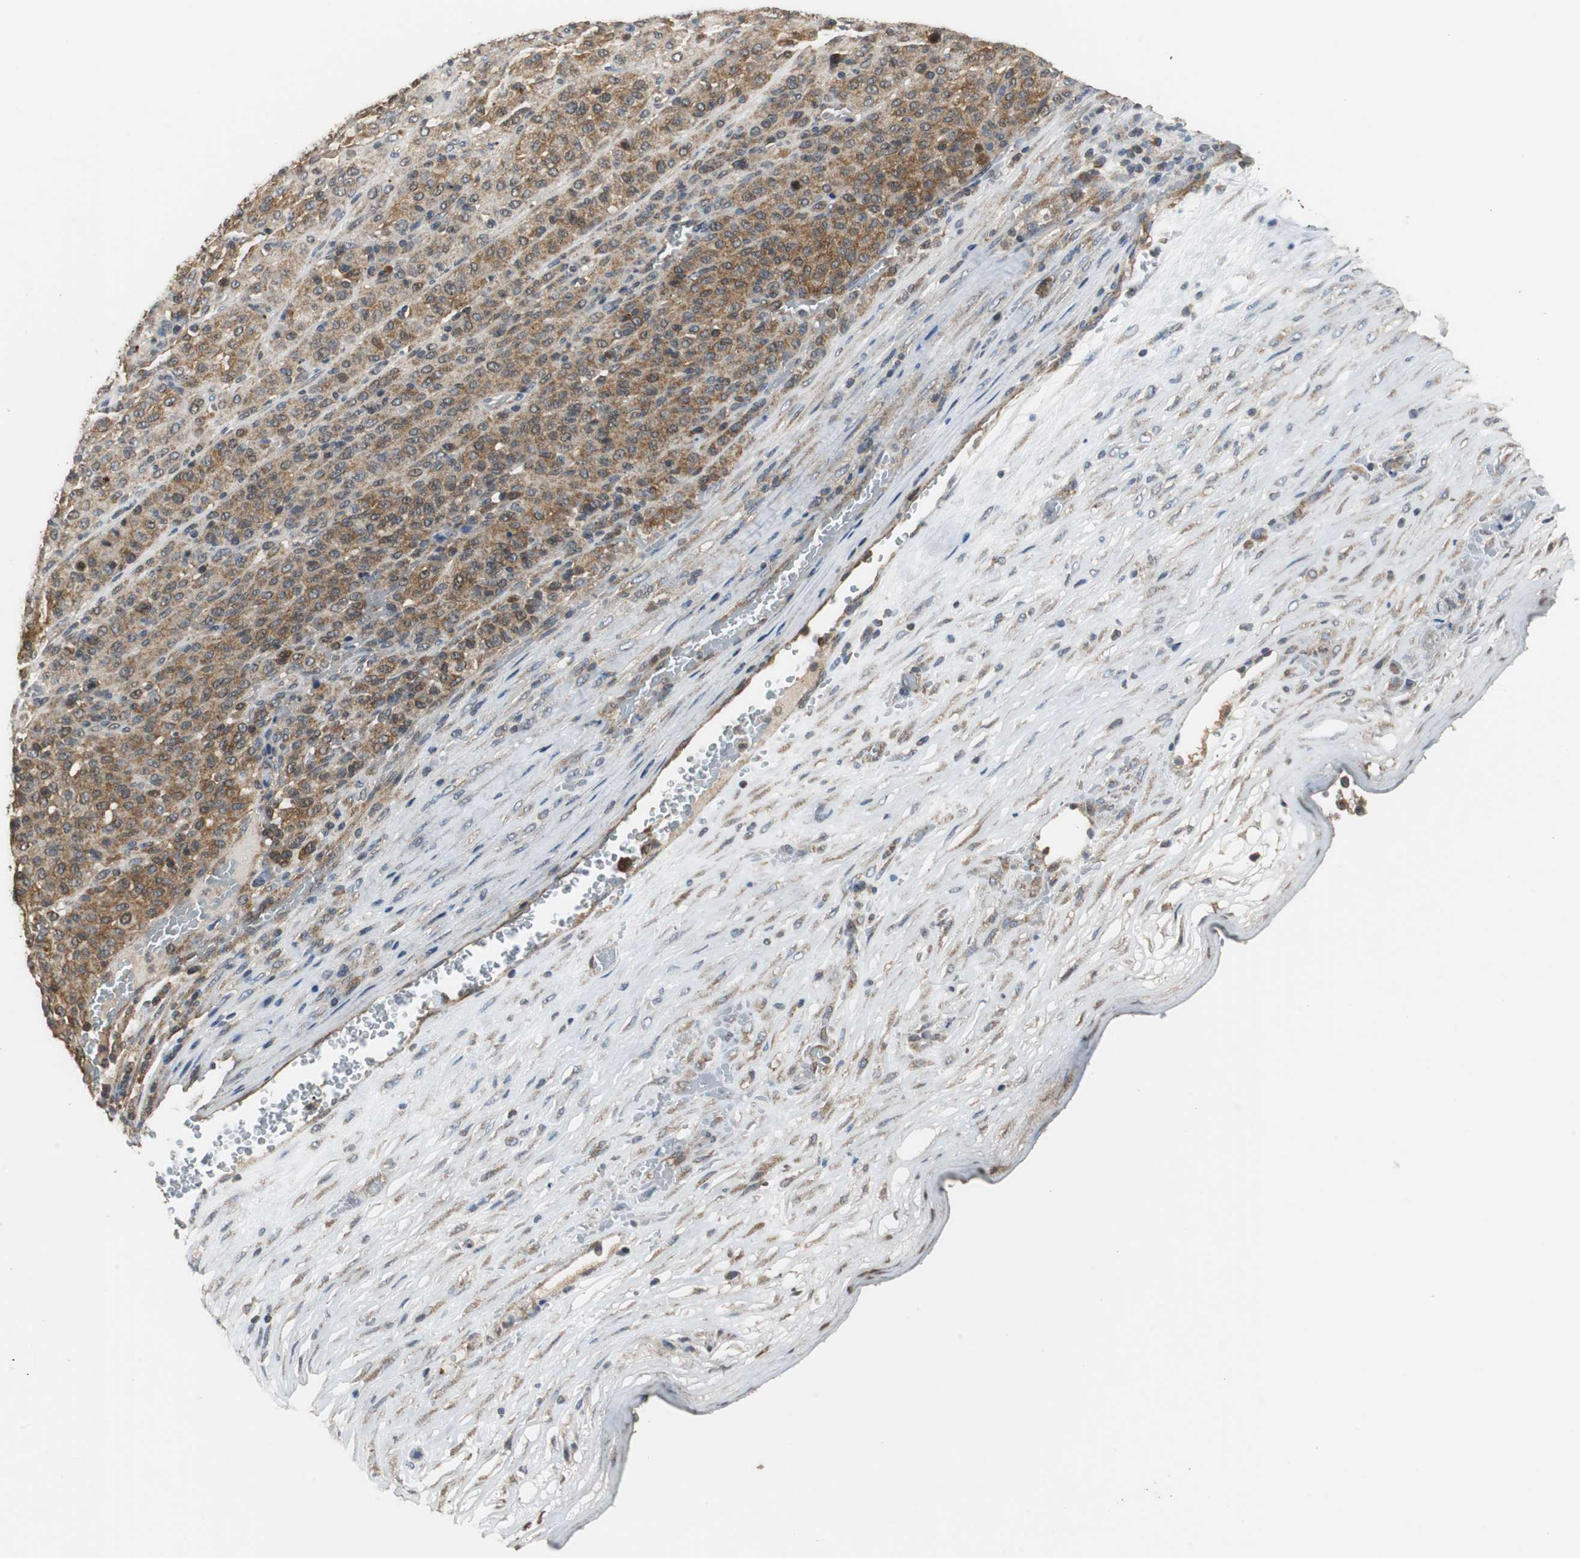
{"staining": {"intensity": "moderate", "quantity": ">75%", "location": "cytoplasmic/membranous"}, "tissue": "melanoma", "cell_type": "Tumor cells", "image_type": "cancer", "snomed": [{"axis": "morphology", "description": "Malignant melanoma, Metastatic site"}, {"axis": "topography", "description": "Pancreas"}], "caption": "Protein analysis of malignant melanoma (metastatic site) tissue demonstrates moderate cytoplasmic/membranous staining in about >75% of tumor cells. (DAB = brown stain, brightfield microscopy at high magnification).", "gene": "VBP1", "patient": {"sex": "female", "age": 30}}